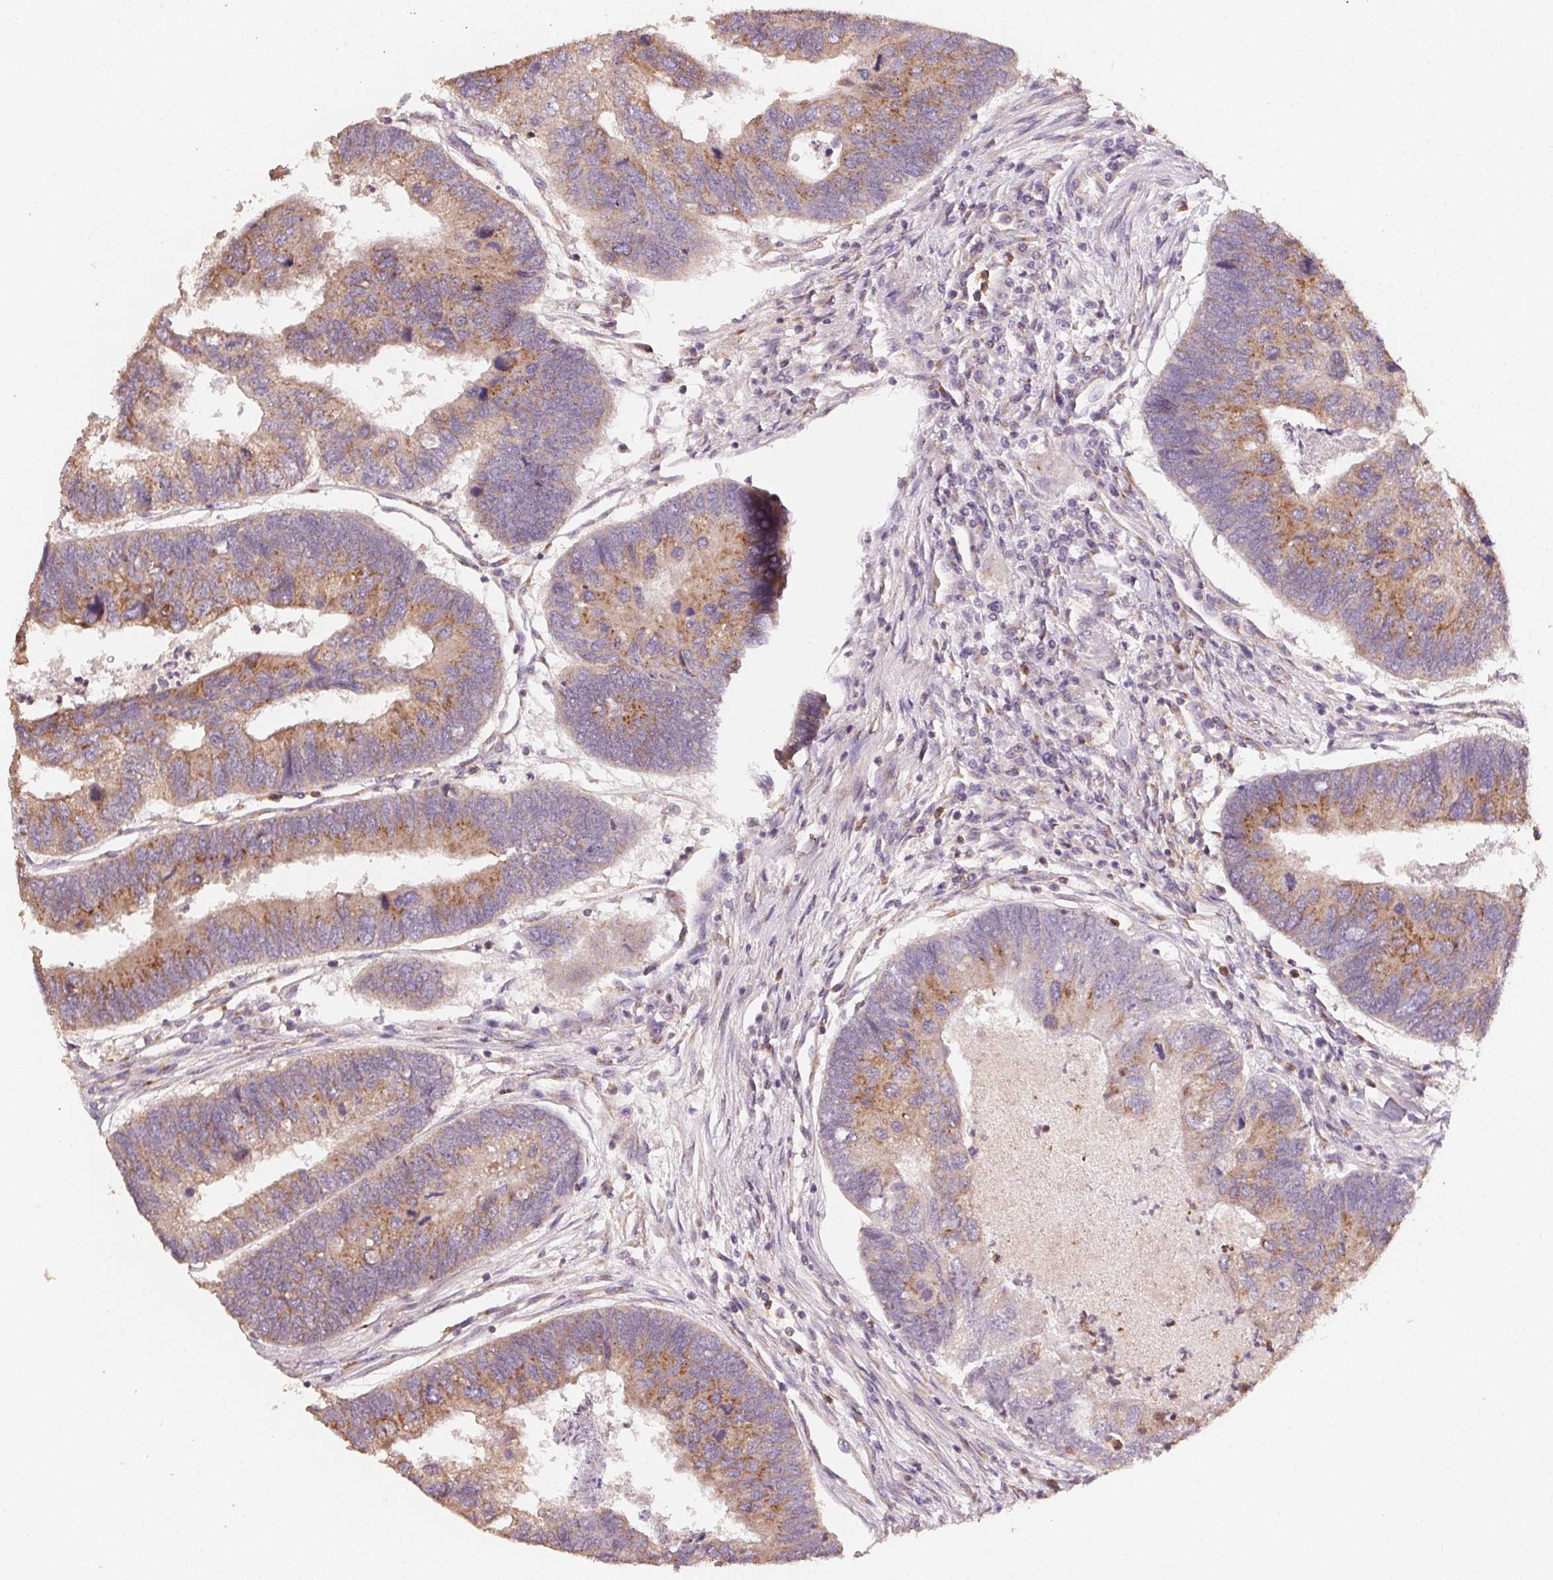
{"staining": {"intensity": "moderate", "quantity": ">75%", "location": "cytoplasmic/membranous"}, "tissue": "colorectal cancer", "cell_type": "Tumor cells", "image_type": "cancer", "snomed": [{"axis": "morphology", "description": "Adenocarcinoma, NOS"}, {"axis": "topography", "description": "Colon"}], "caption": "Colorectal adenocarcinoma stained for a protein exhibits moderate cytoplasmic/membranous positivity in tumor cells.", "gene": "AP1S1", "patient": {"sex": "female", "age": 67}}